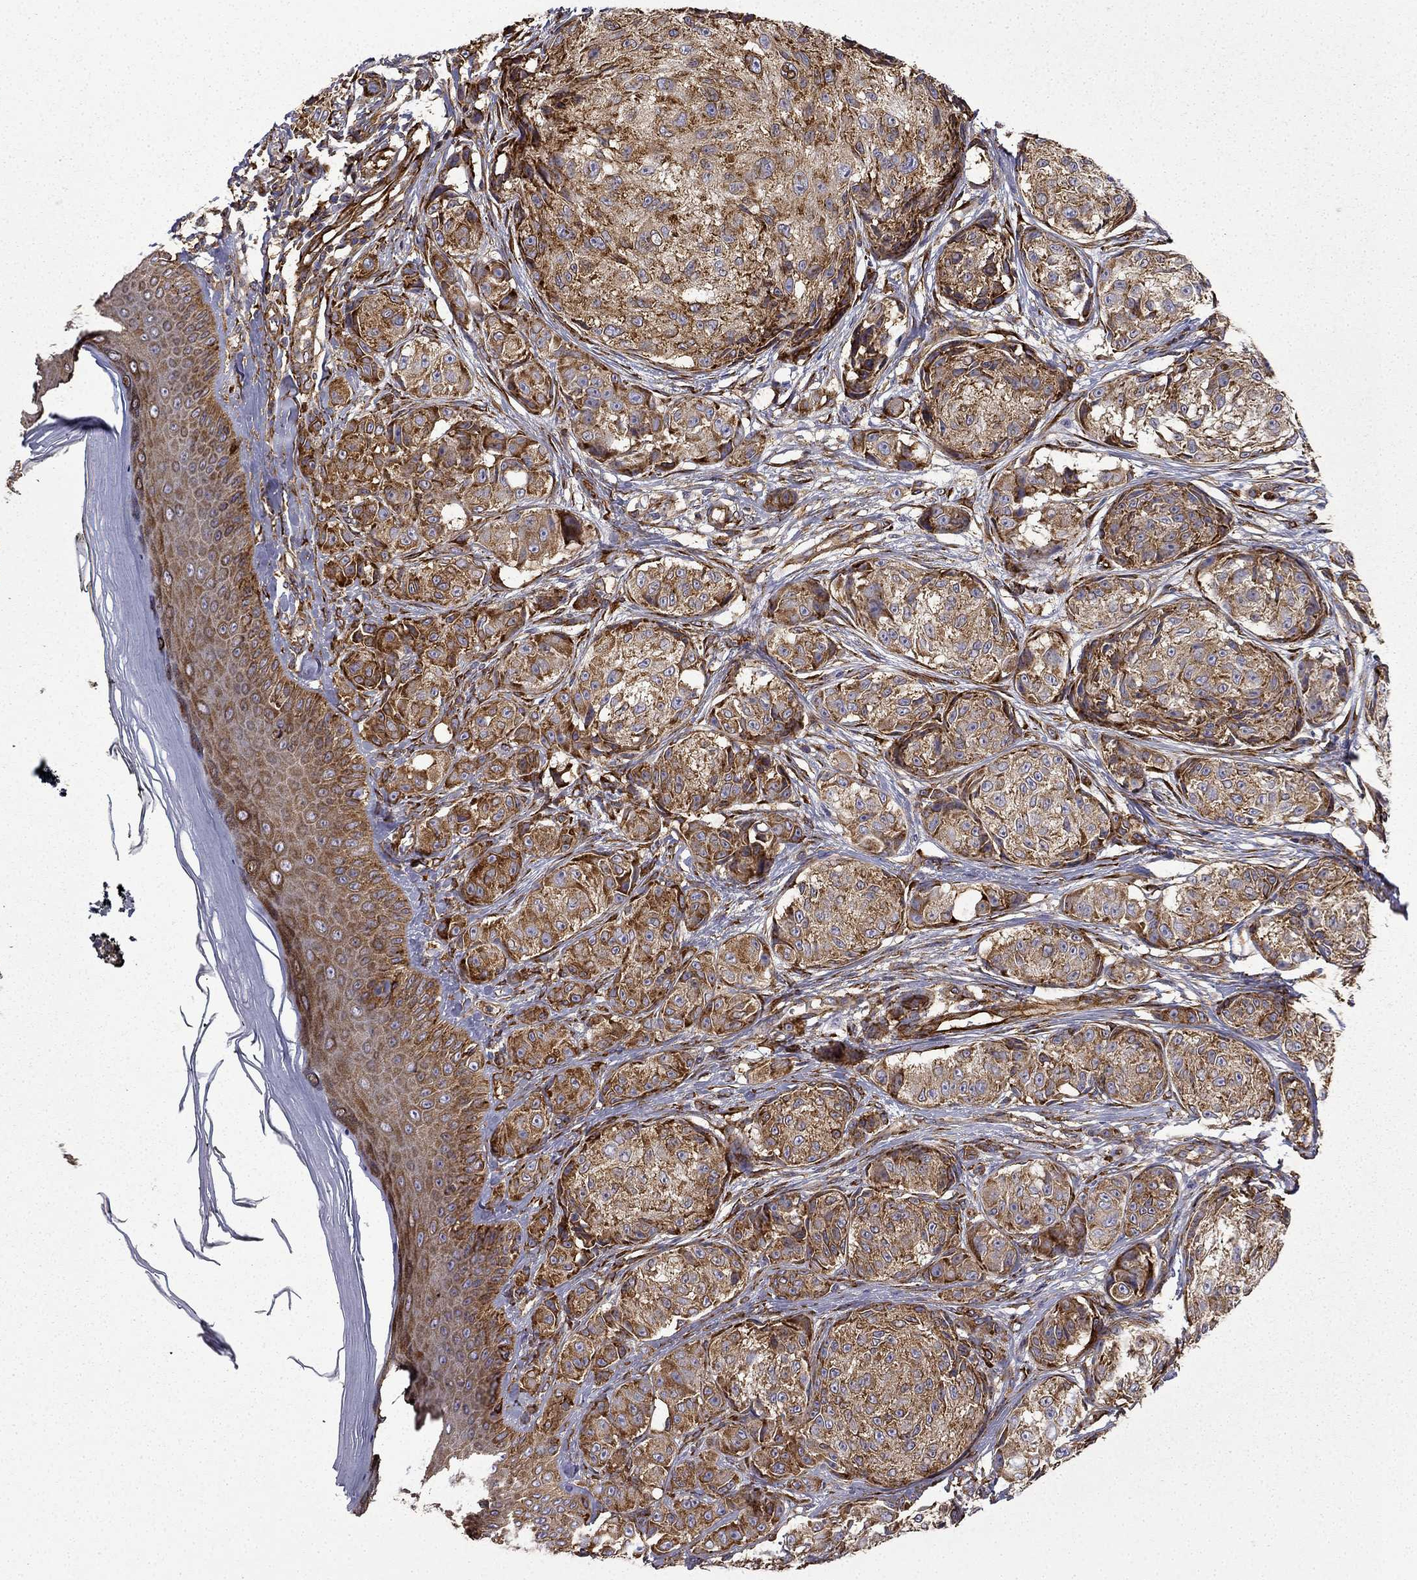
{"staining": {"intensity": "strong", "quantity": ">75%", "location": "cytoplasmic/membranous"}, "tissue": "melanoma", "cell_type": "Tumor cells", "image_type": "cancer", "snomed": [{"axis": "morphology", "description": "Malignant melanoma, NOS"}, {"axis": "topography", "description": "Skin"}], "caption": "The micrograph shows a brown stain indicating the presence of a protein in the cytoplasmic/membranous of tumor cells in melanoma.", "gene": "MAP4", "patient": {"sex": "male", "age": 61}}